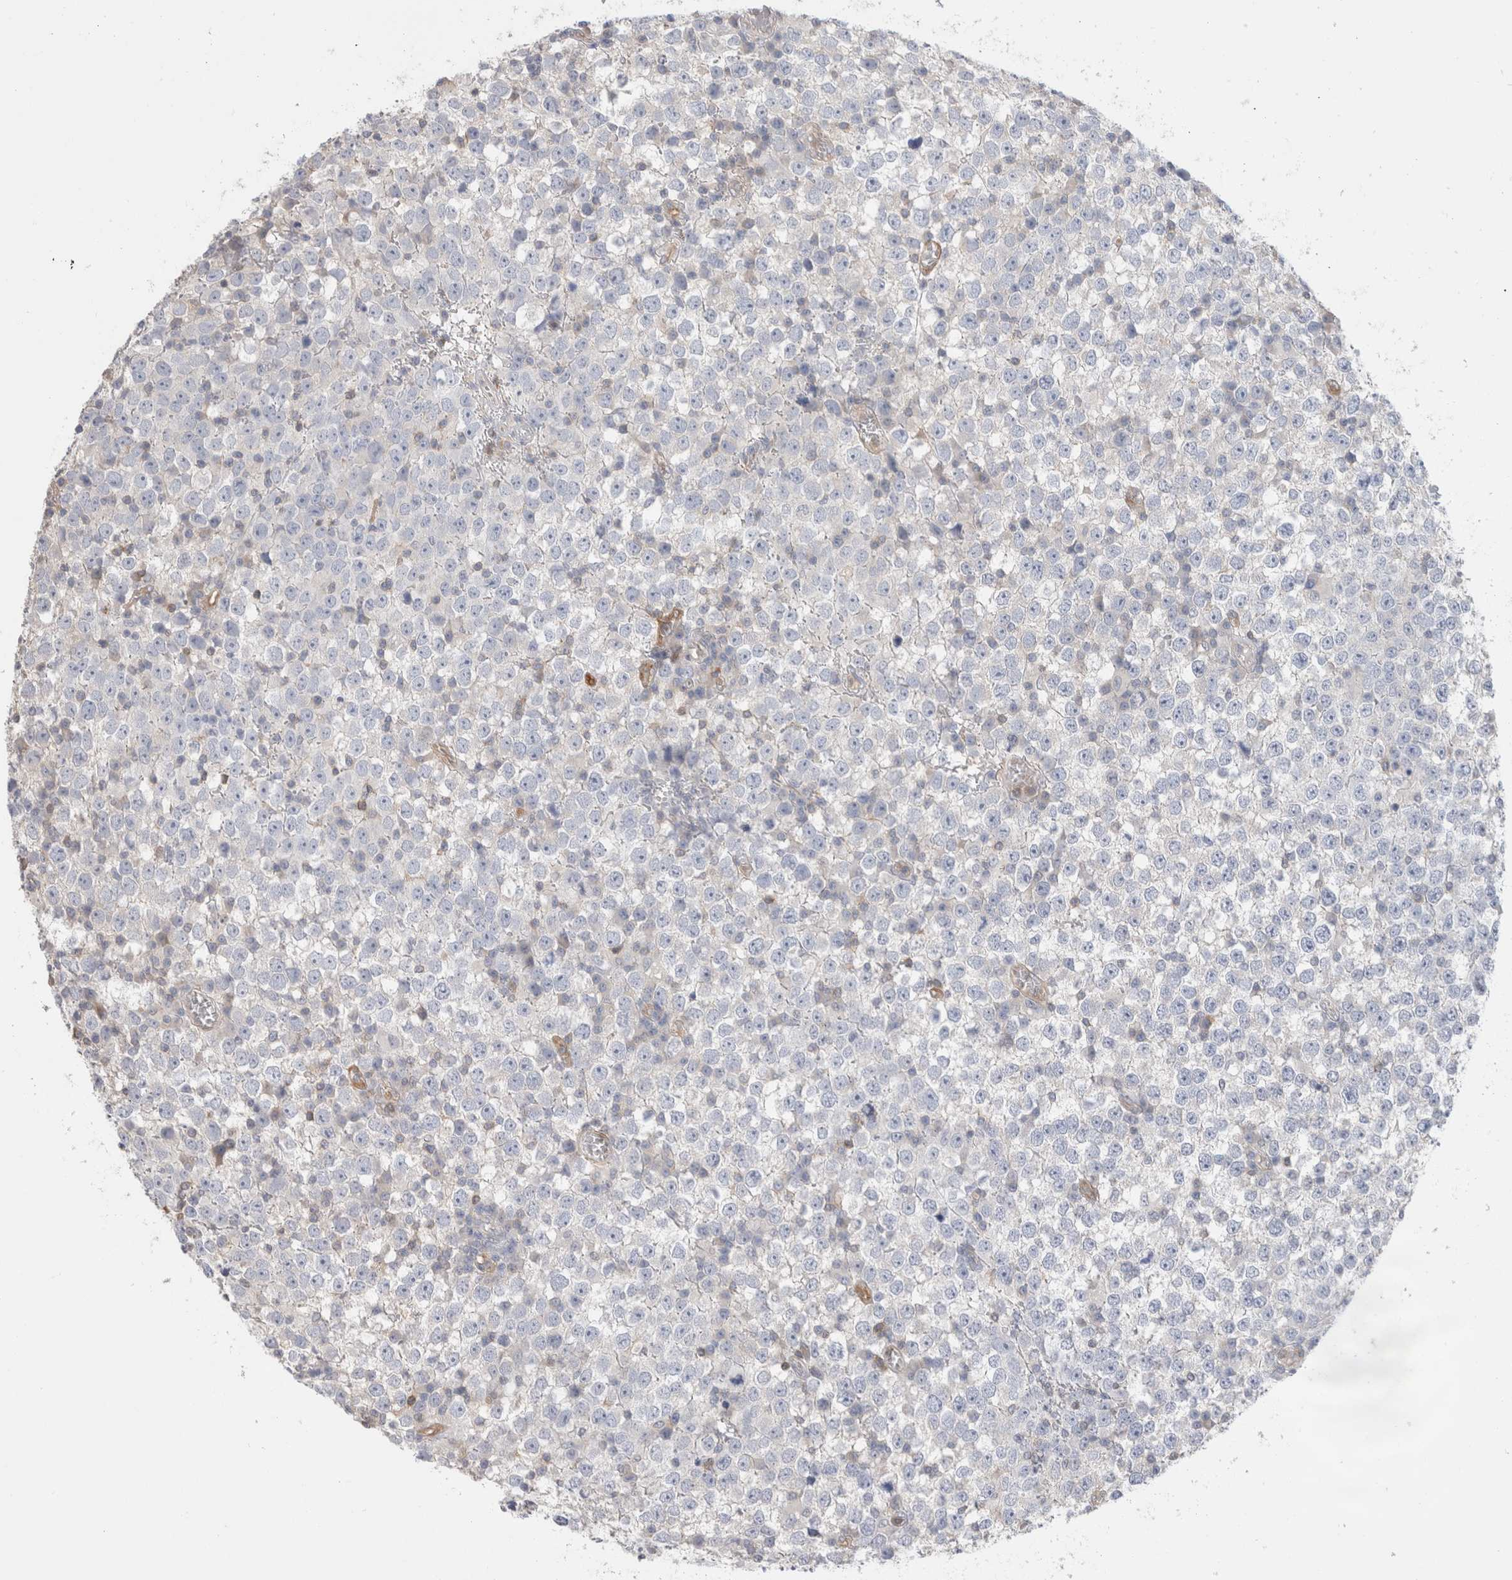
{"staining": {"intensity": "negative", "quantity": "none", "location": "none"}, "tissue": "testis cancer", "cell_type": "Tumor cells", "image_type": "cancer", "snomed": [{"axis": "morphology", "description": "Seminoma, NOS"}, {"axis": "topography", "description": "Testis"}], "caption": "An immunohistochemistry (IHC) micrograph of seminoma (testis) is shown. There is no staining in tumor cells of seminoma (testis).", "gene": "CAPN2", "patient": {"sex": "male", "age": 65}}